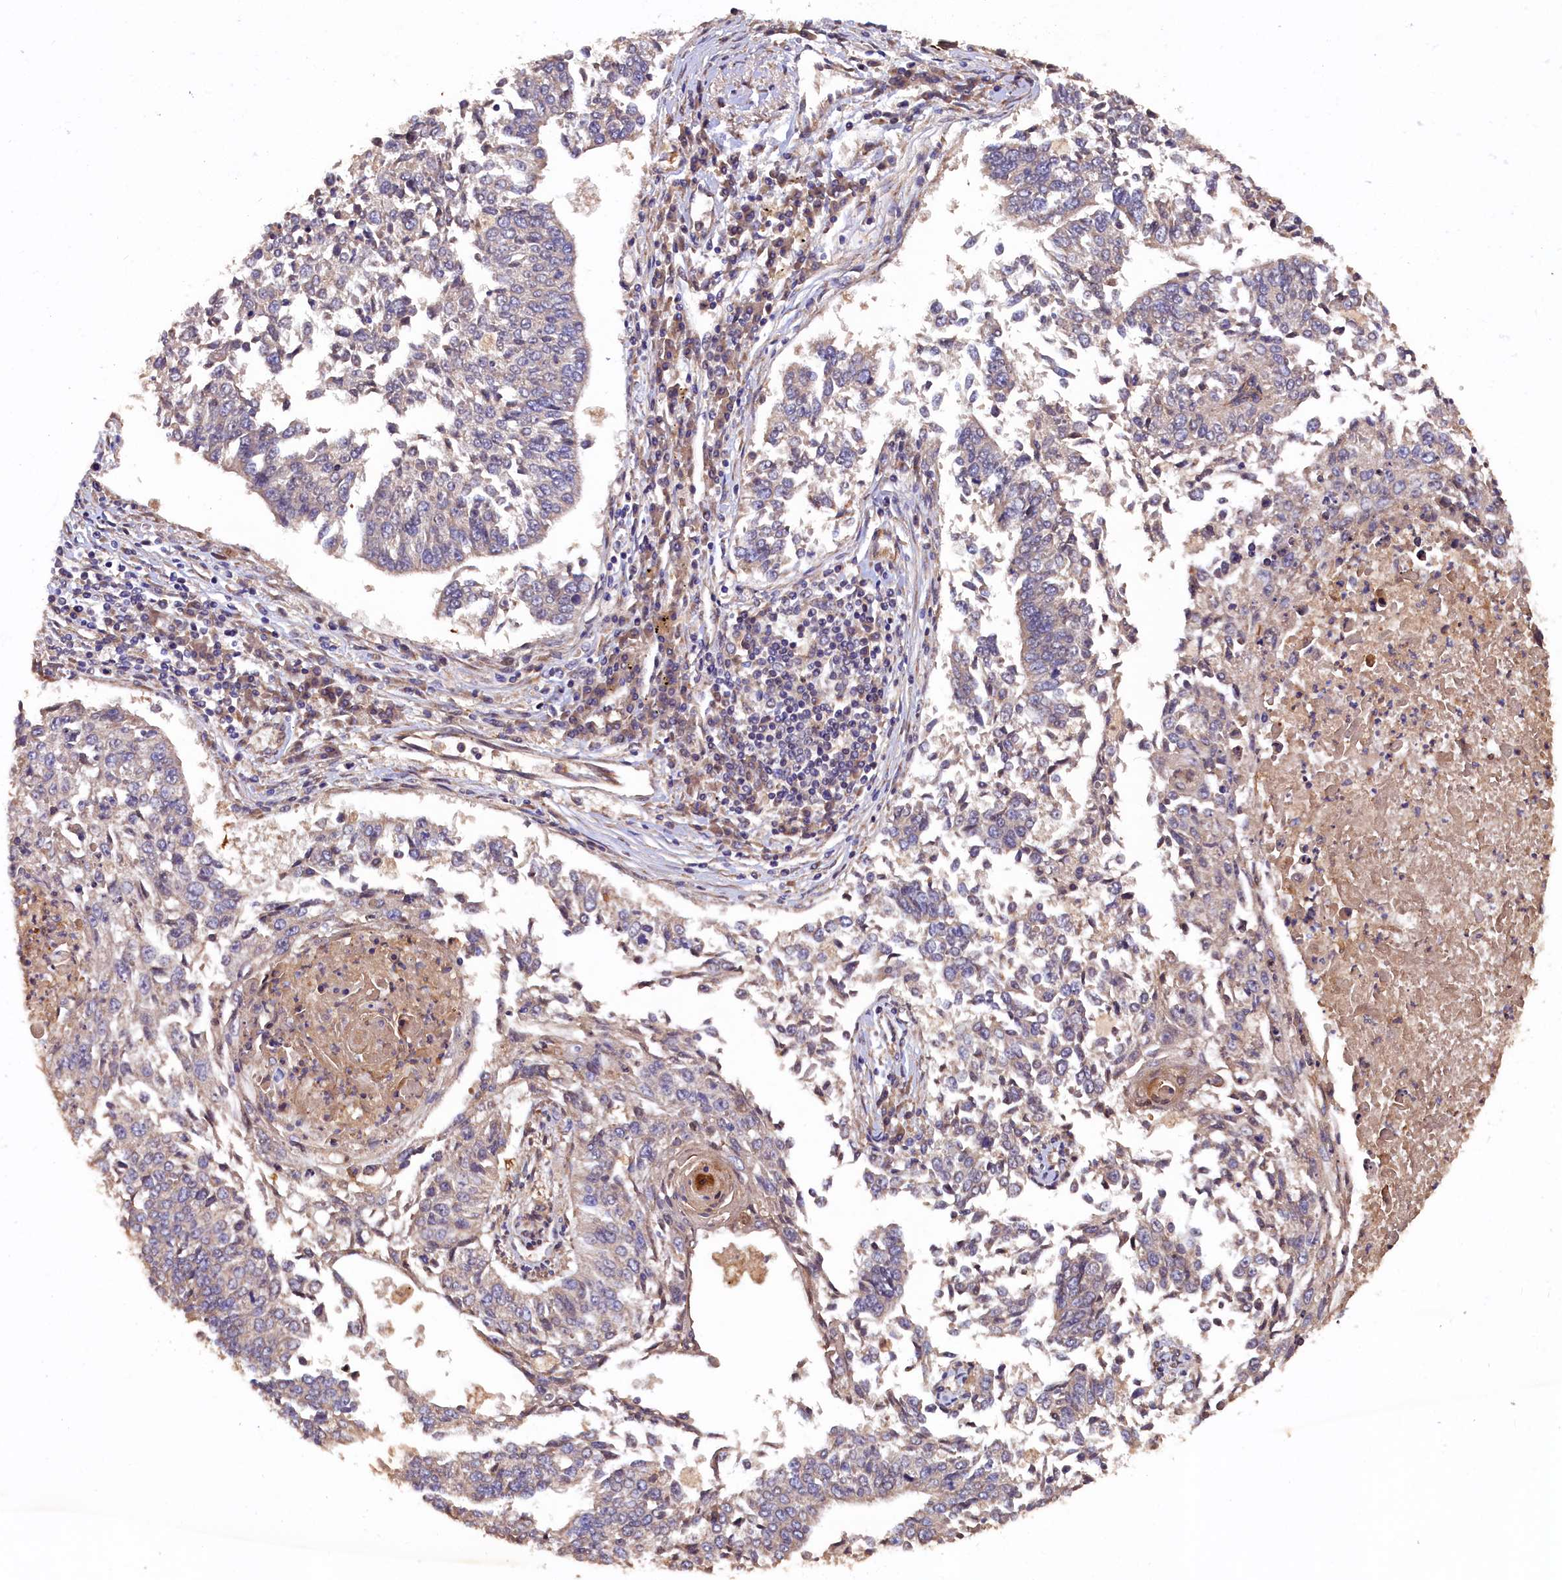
{"staining": {"intensity": "negative", "quantity": "none", "location": "none"}, "tissue": "lung cancer", "cell_type": "Tumor cells", "image_type": "cancer", "snomed": [{"axis": "morphology", "description": "Normal tissue, NOS"}, {"axis": "morphology", "description": "Squamous cell carcinoma, NOS"}, {"axis": "topography", "description": "Cartilage tissue"}, {"axis": "topography", "description": "Bronchus"}, {"axis": "topography", "description": "Lung"}, {"axis": "topography", "description": "Peripheral nerve tissue"}], "caption": "An image of lung squamous cell carcinoma stained for a protein shows no brown staining in tumor cells.", "gene": "GREB1L", "patient": {"sex": "female", "age": 49}}